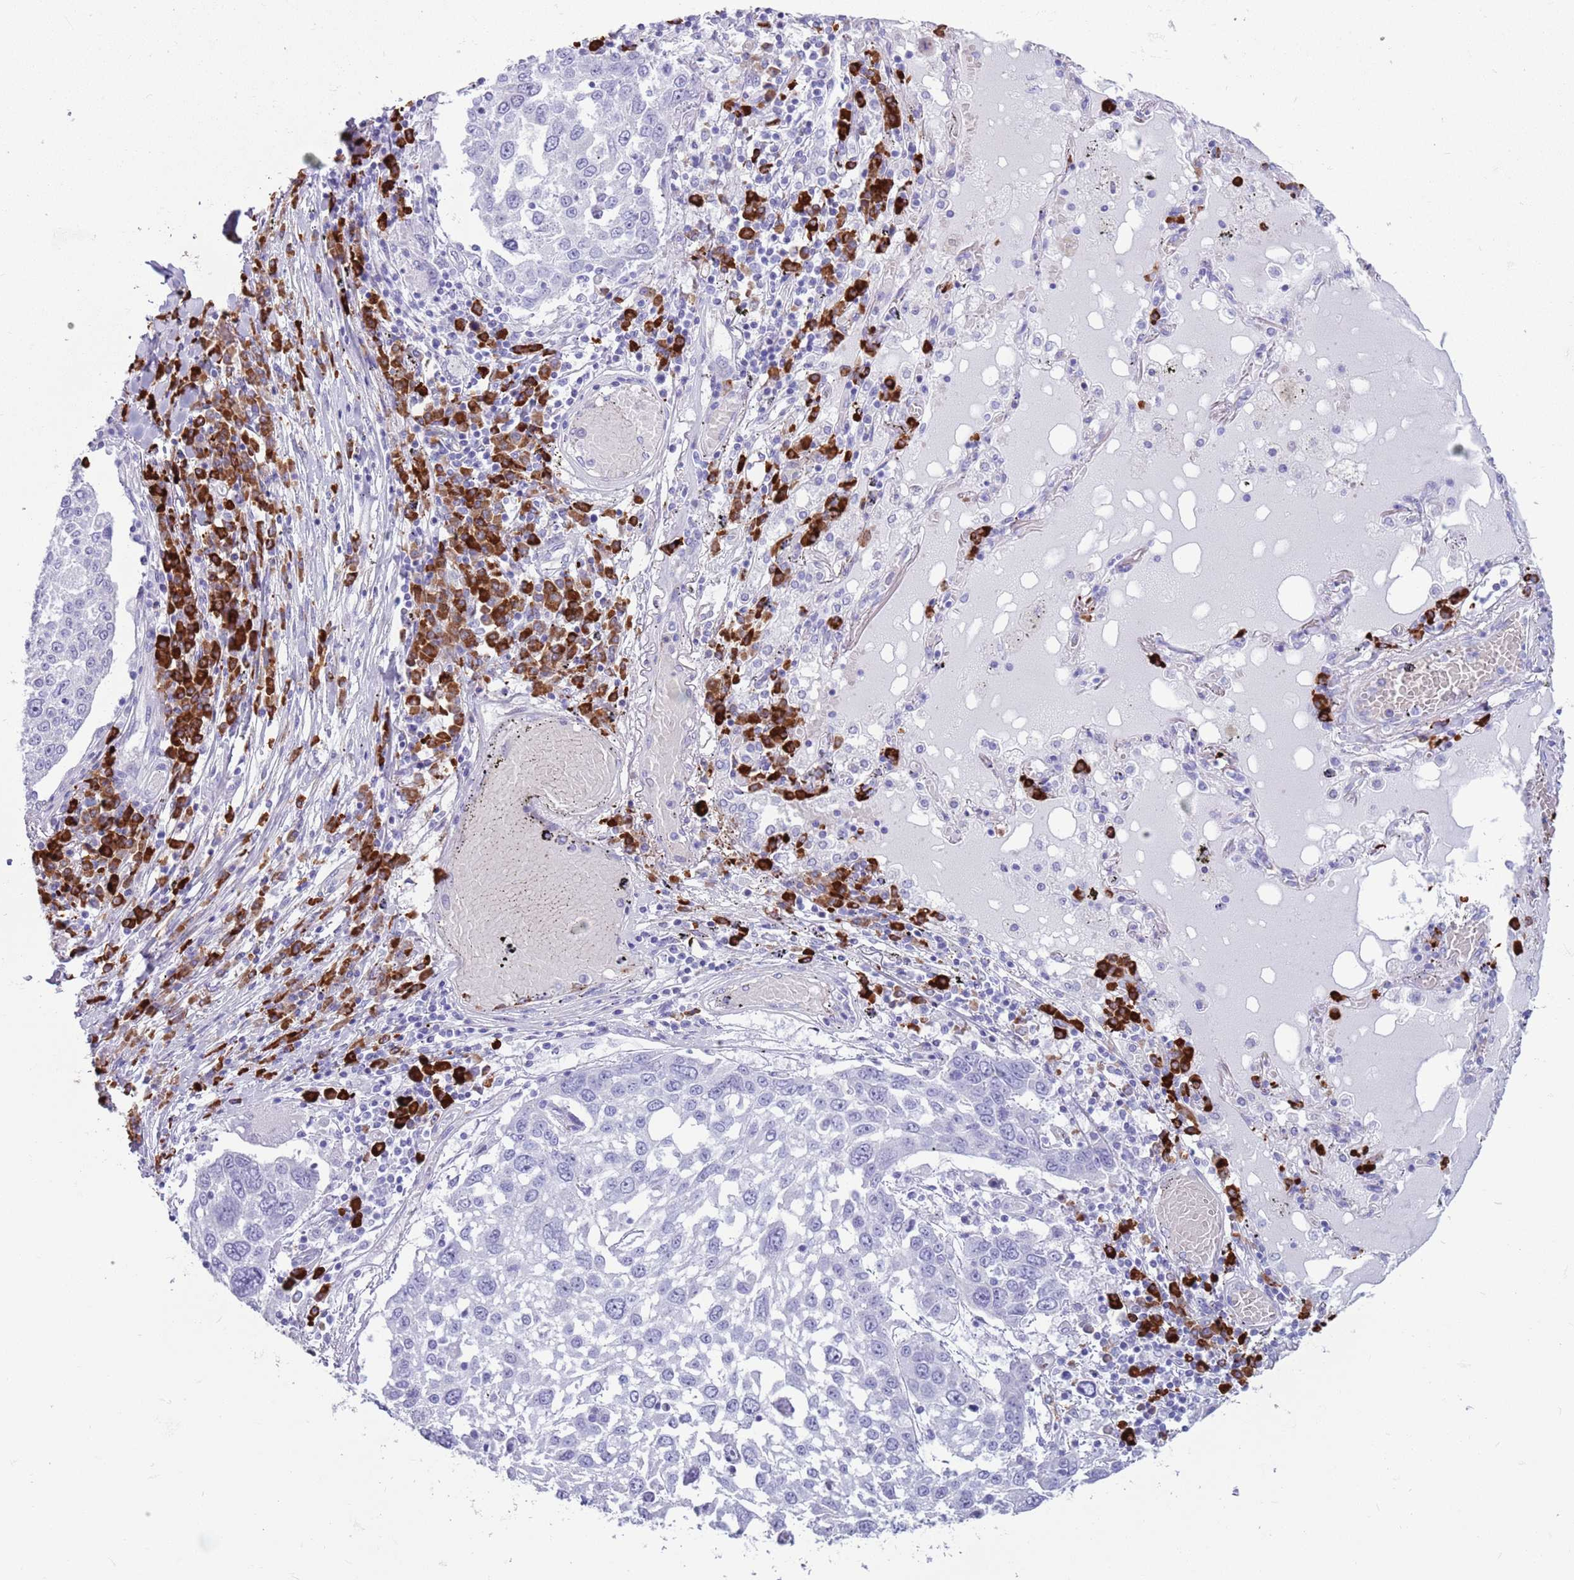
{"staining": {"intensity": "negative", "quantity": "none", "location": "none"}, "tissue": "lung cancer", "cell_type": "Tumor cells", "image_type": "cancer", "snomed": [{"axis": "morphology", "description": "Squamous cell carcinoma, NOS"}, {"axis": "topography", "description": "Lung"}], "caption": "This is an immunohistochemistry (IHC) image of squamous cell carcinoma (lung). There is no staining in tumor cells.", "gene": "LY6G5B", "patient": {"sex": "male", "age": 65}}